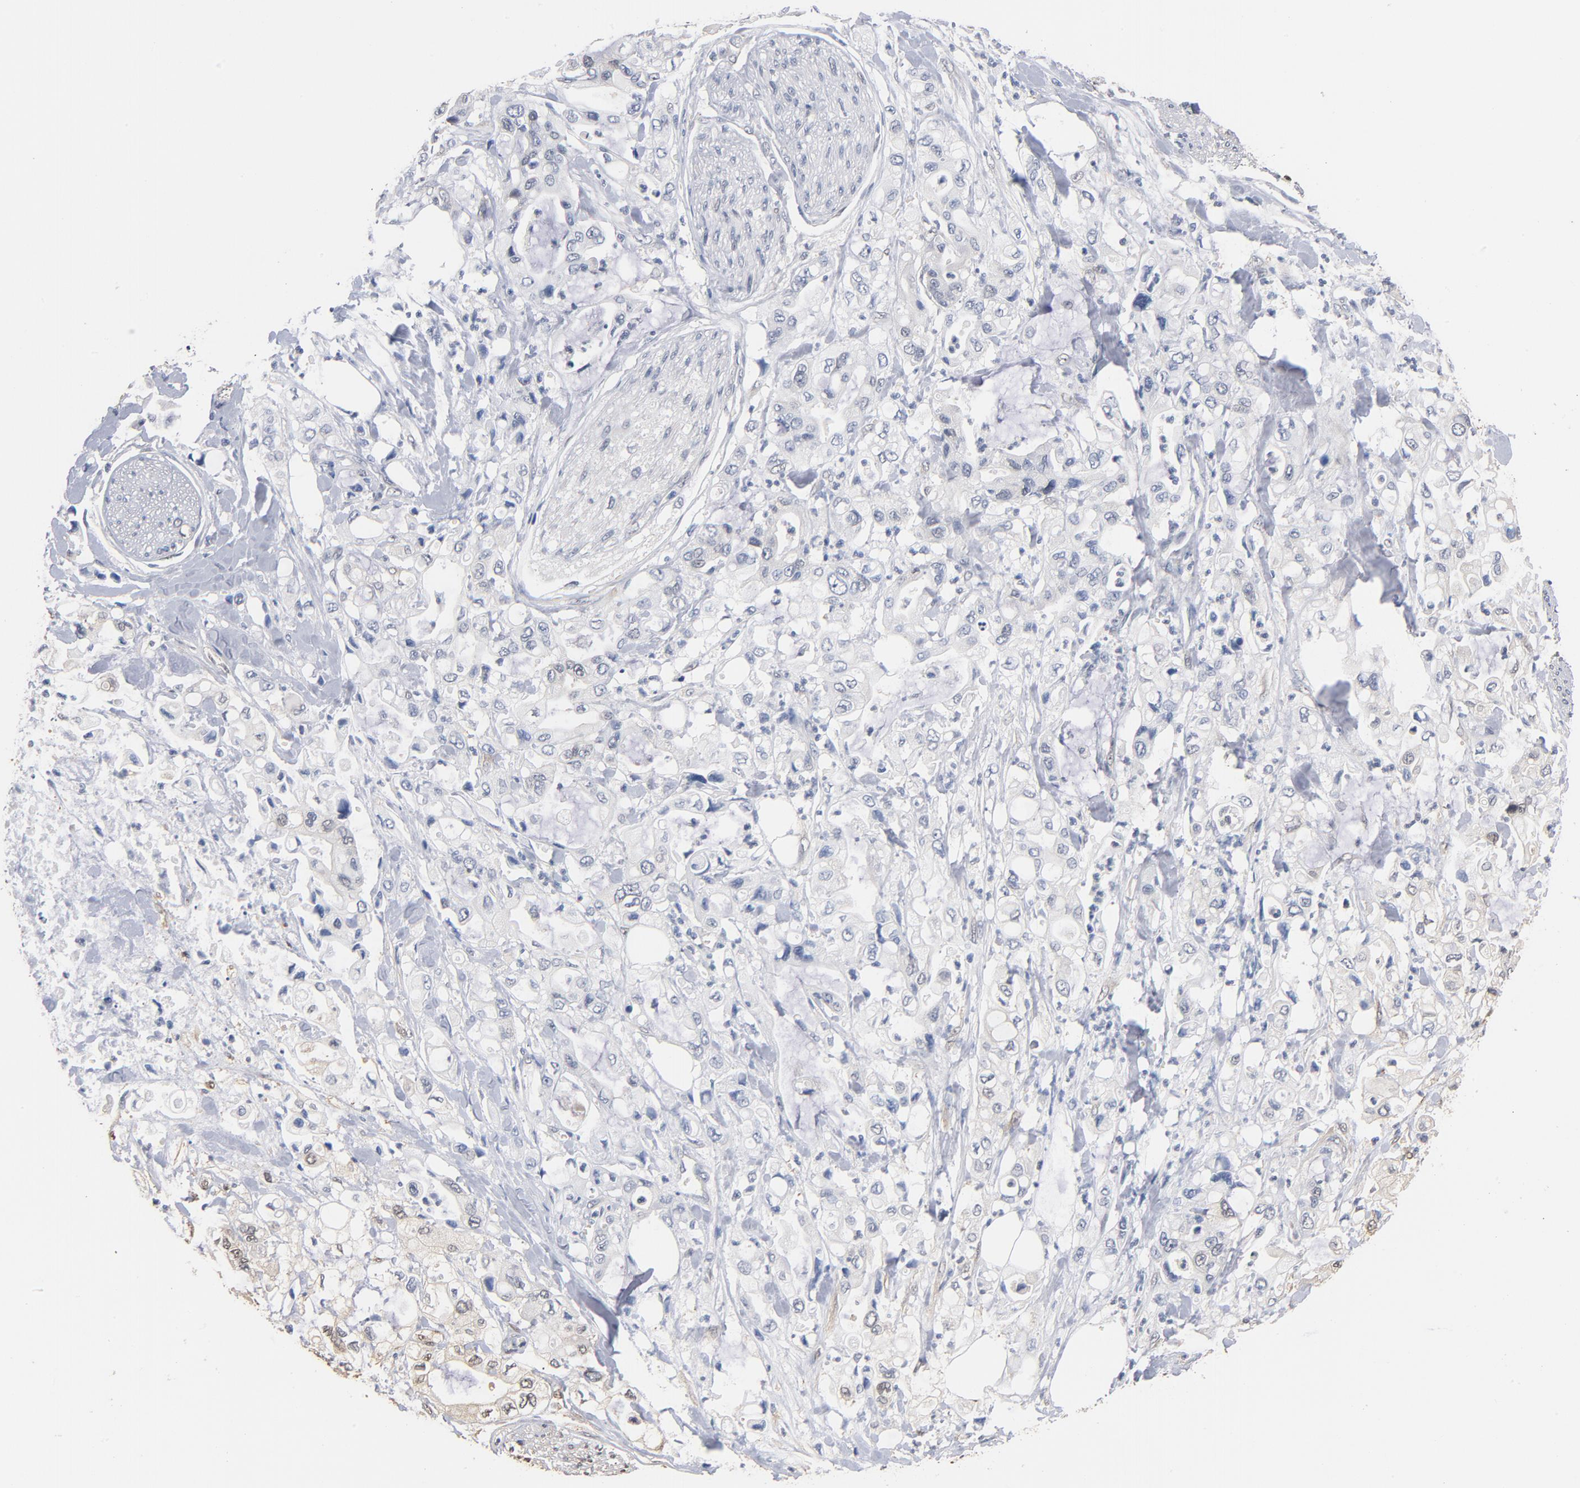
{"staining": {"intensity": "negative", "quantity": "none", "location": "none"}, "tissue": "pancreatic cancer", "cell_type": "Tumor cells", "image_type": "cancer", "snomed": [{"axis": "morphology", "description": "Adenocarcinoma, NOS"}, {"axis": "topography", "description": "Pancreas"}], "caption": "Immunohistochemical staining of human pancreatic cancer displays no significant staining in tumor cells.", "gene": "MIF", "patient": {"sex": "male", "age": 70}}